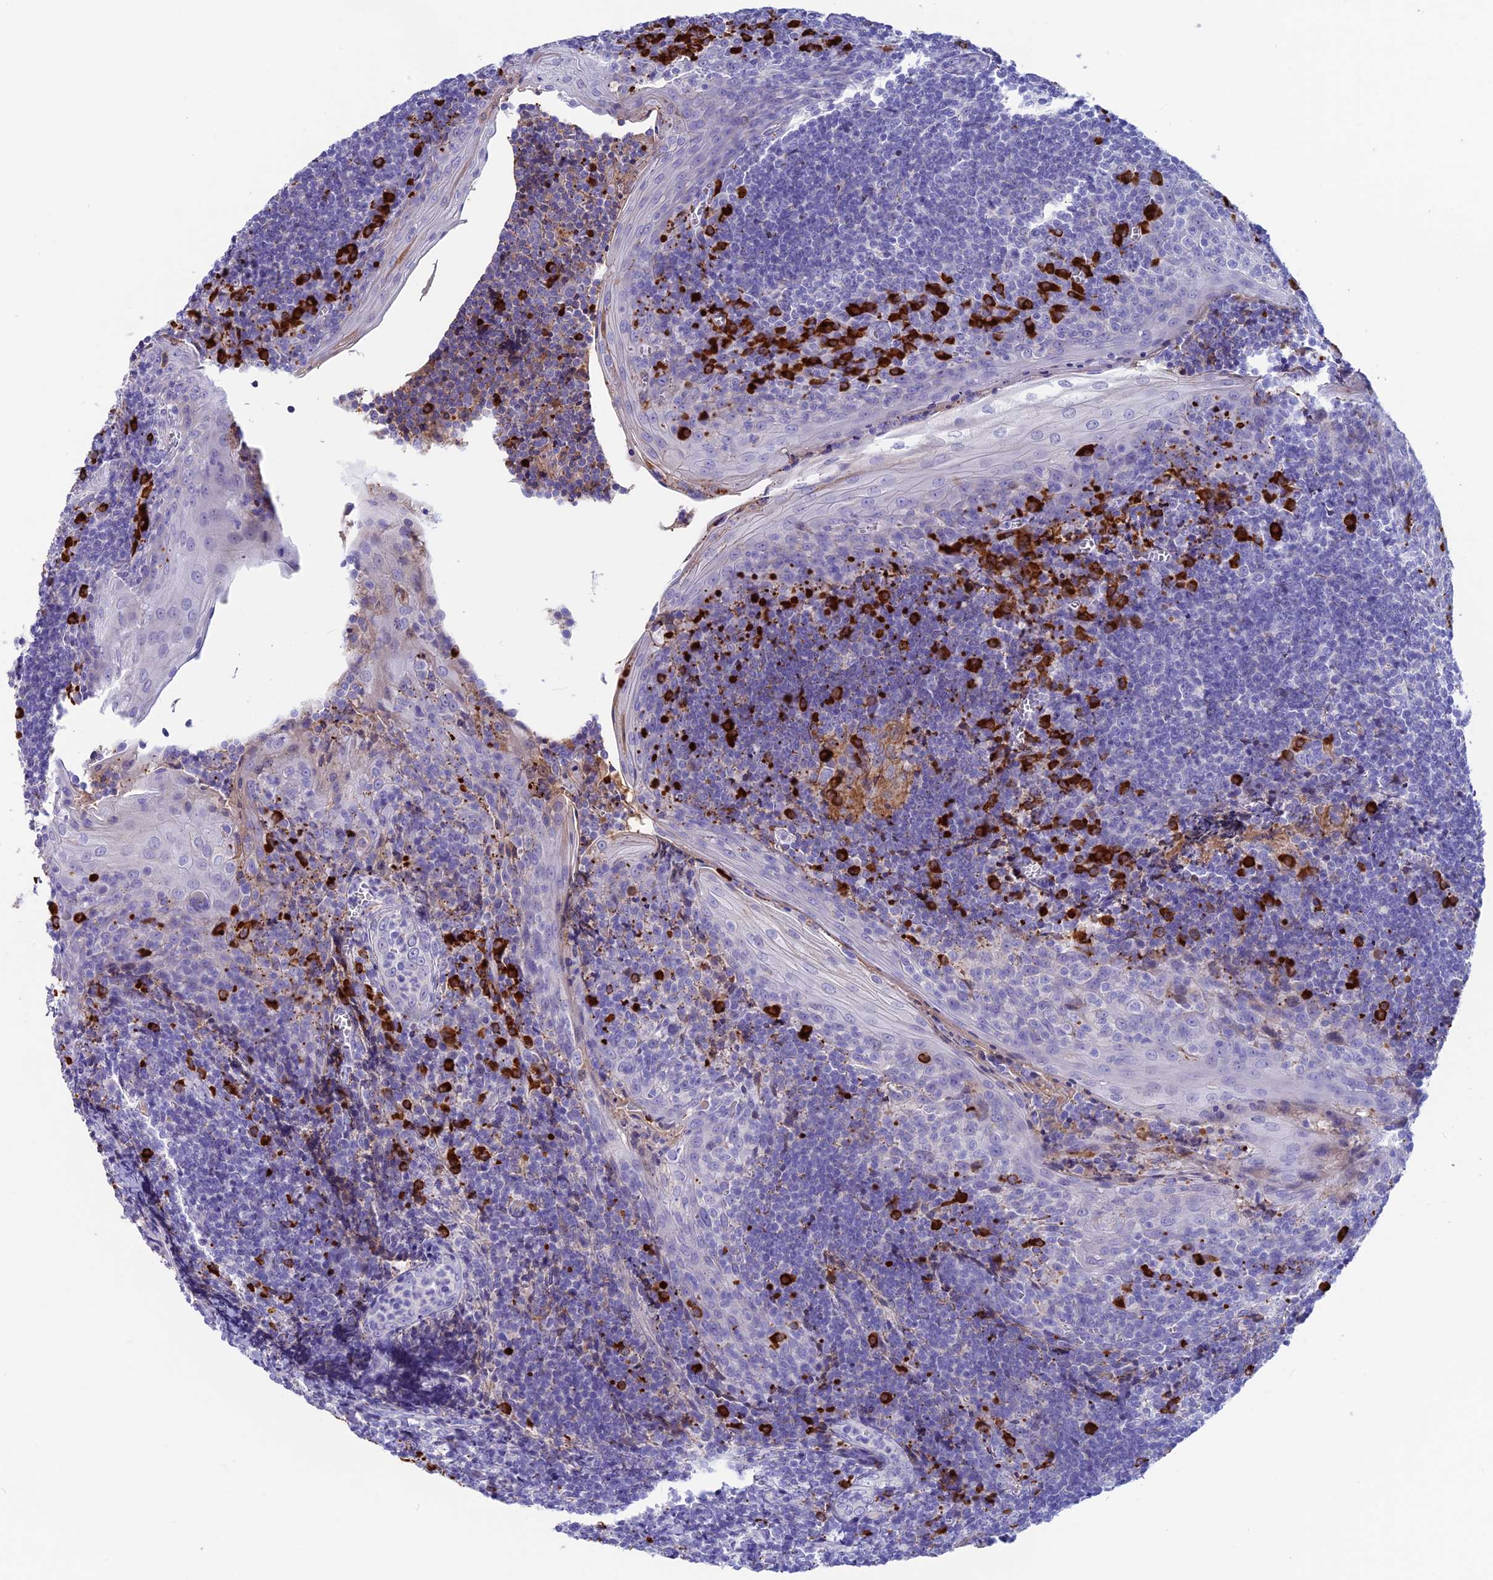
{"staining": {"intensity": "strong", "quantity": "<25%", "location": "cytoplasmic/membranous"}, "tissue": "tonsil", "cell_type": "Germinal center cells", "image_type": "normal", "snomed": [{"axis": "morphology", "description": "Normal tissue, NOS"}, {"axis": "topography", "description": "Tonsil"}], "caption": "Immunohistochemical staining of benign tonsil displays <25% levels of strong cytoplasmic/membranous protein expression in approximately <25% of germinal center cells.", "gene": "SNAP91", "patient": {"sex": "male", "age": 27}}